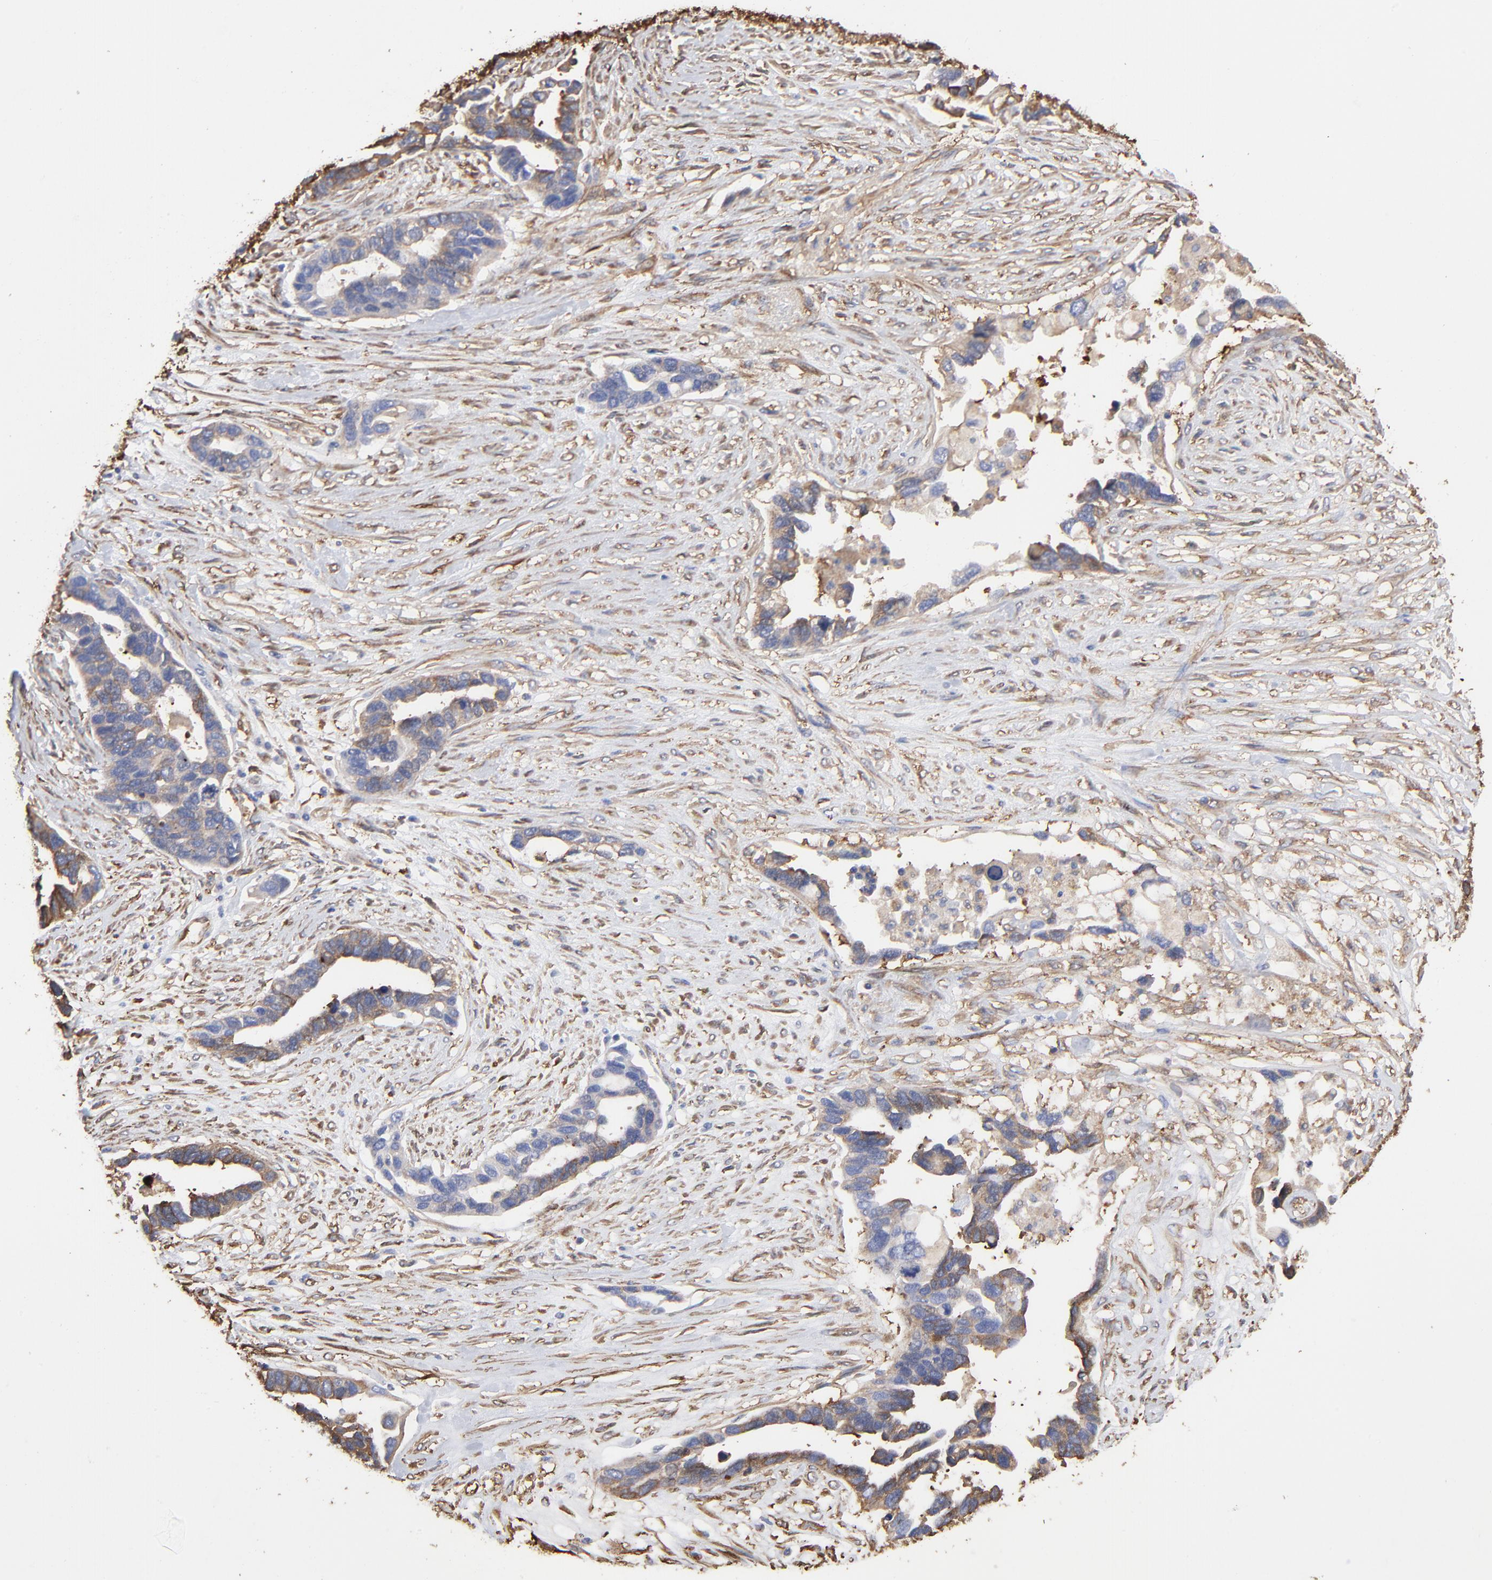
{"staining": {"intensity": "negative", "quantity": "none", "location": "none"}, "tissue": "ovarian cancer", "cell_type": "Tumor cells", "image_type": "cancer", "snomed": [{"axis": "morphology", "description": "Cystadenocarcinoma, serous, NOS"}, {"axis": "topography", "description": "Ovary"}], "caption": "Tumor cells are negative for protein expression in human serous cystadenocarcinoma (ovarian).", "gene": "CILP", "patient": {"sex": "female", "age": 54}}